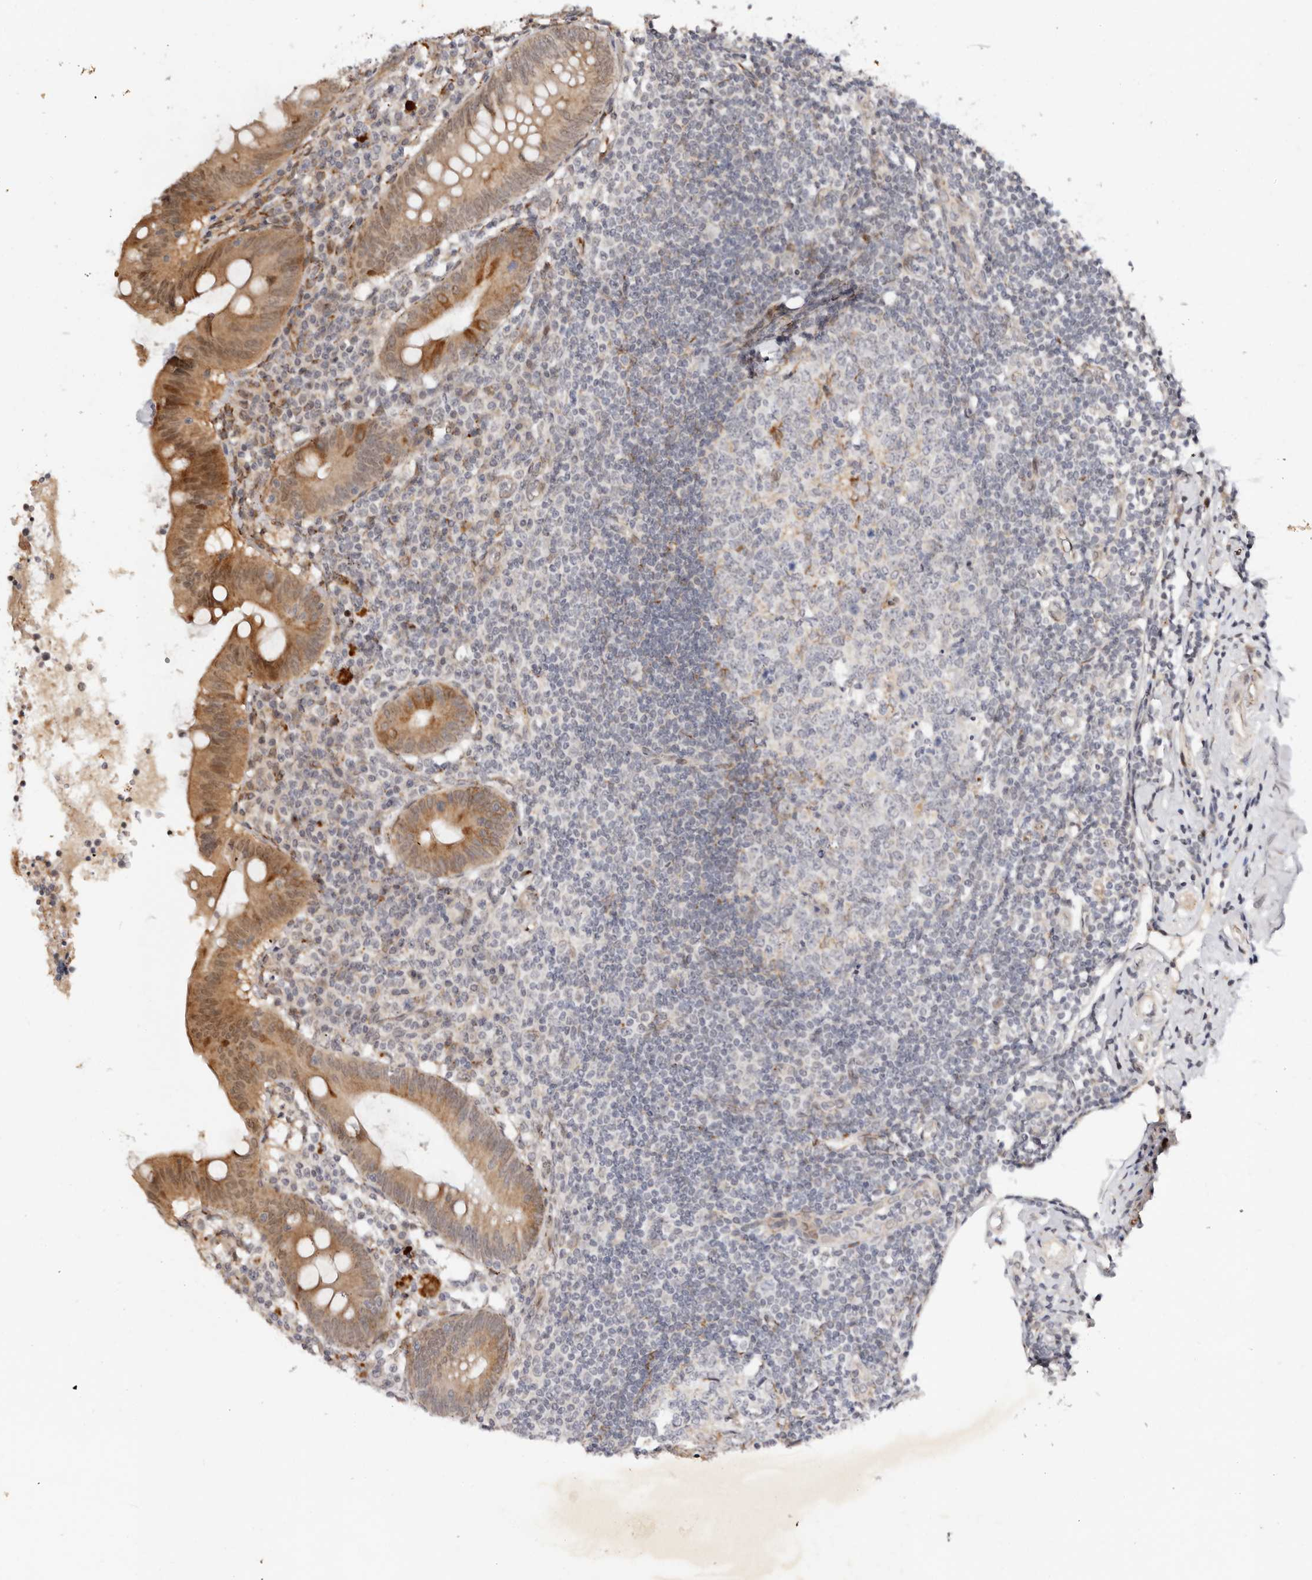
{"staining": {"intensity": "moderate", "quantity": ">75%", "location": "cytoplasmic/membranous,nuclear"}, "tissue": "appendix", "cell_type": "Glandular cells", "image_type": "normal", "snomed": [{"axis": "morphology", "description": "Normal tissue, NOS"}, {"axis": "topography", "description": "Appendix"}], "caption": "A high-resolution micrograph shows IHC staining of unremarkable appendix, which reveals moderate cytoplasmic/membranous,nuclear positivity in about >75% of glandular cells.", "gene": "BCL2L15", "patient": {"sex": "female", "age": 54}}